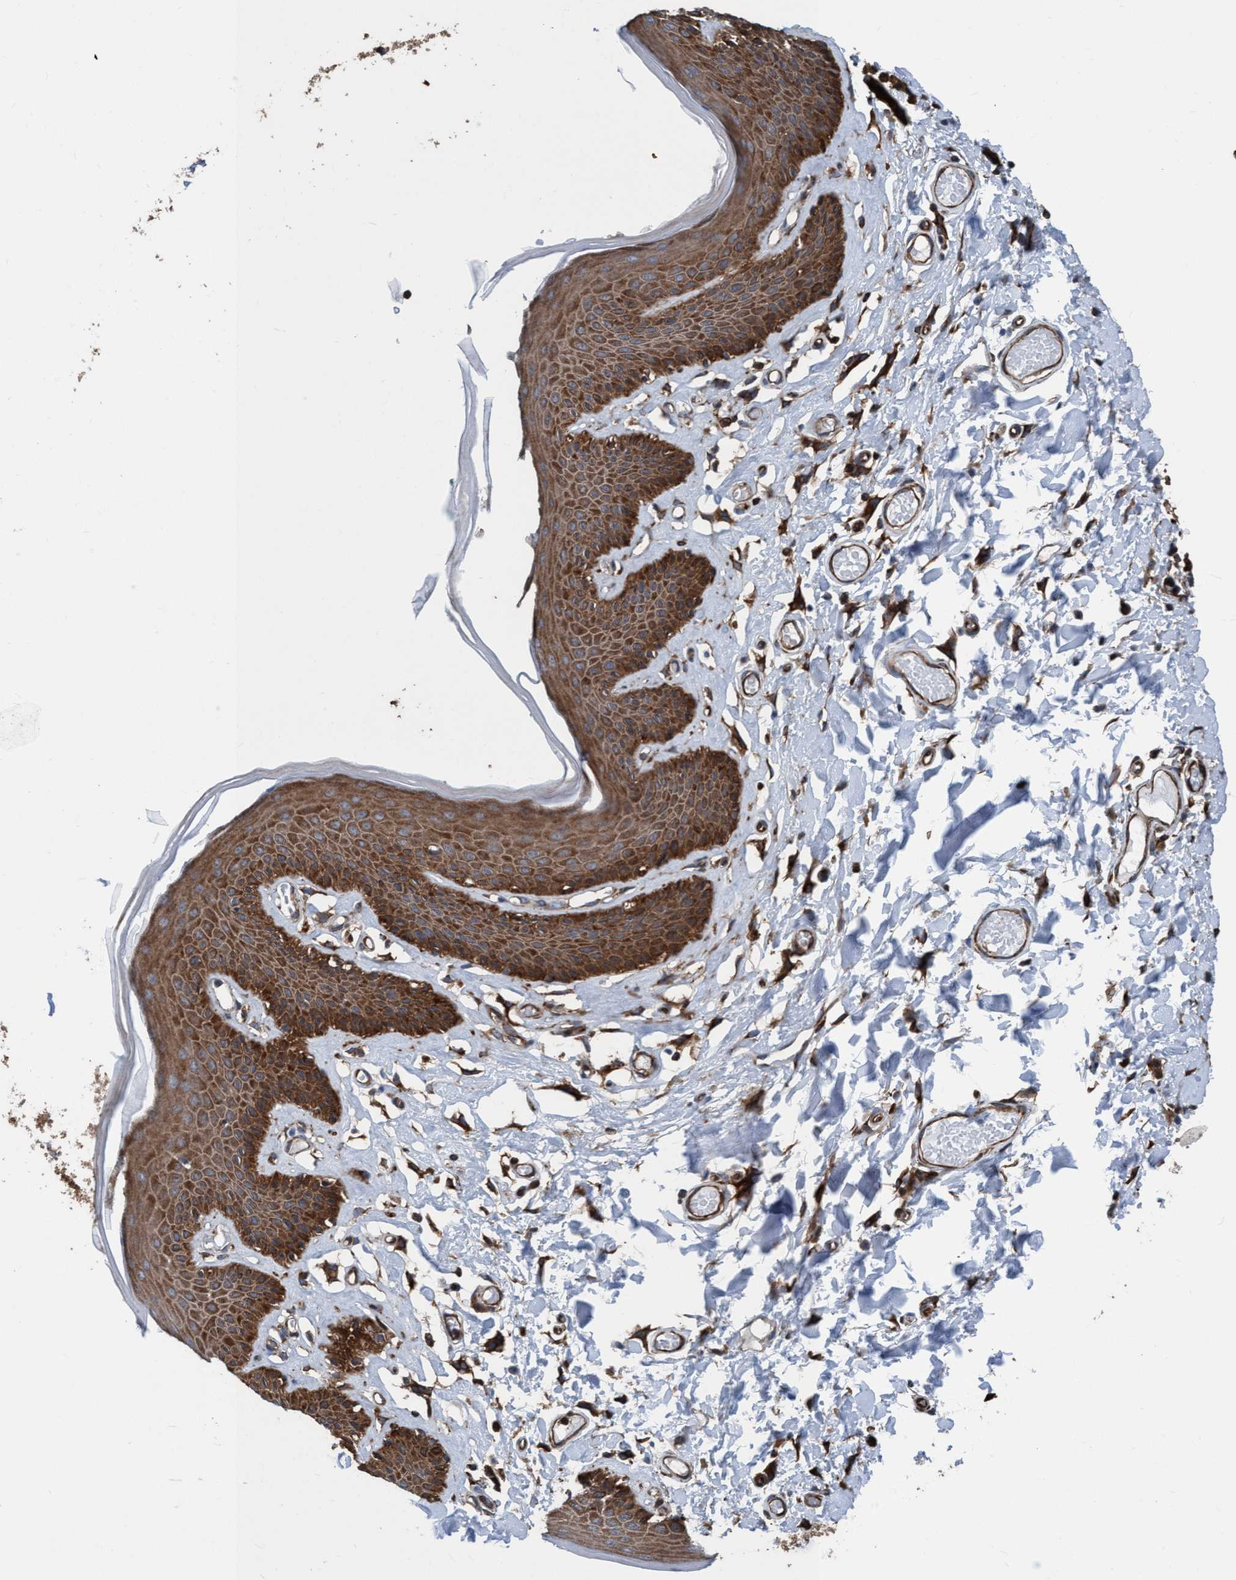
{"staining": {"intensity": "strong", "quantity": ">75%", "location": "cytoplasmic/membranous"}, "tissue": "skin", "cell_type": "Epidermal cells", "image_type": "normal", "snomed": [{"axis": "morphology", "description": "Normal tissue, NOS"}, {"axis": "topography", "description": "Vulva"}], "caption": "Immunohistochemical staining of unremarkable human skin displays strong cytoplasmic/membranous protein positivity in approximately >75% of epidermal cells. The staining was performed using DAB, with brown indicating positive protein expression. Nuclei are stained blue with hematoxylin.", "gene": "NMT1", "patient": {"sex": "female", "age": 73}}